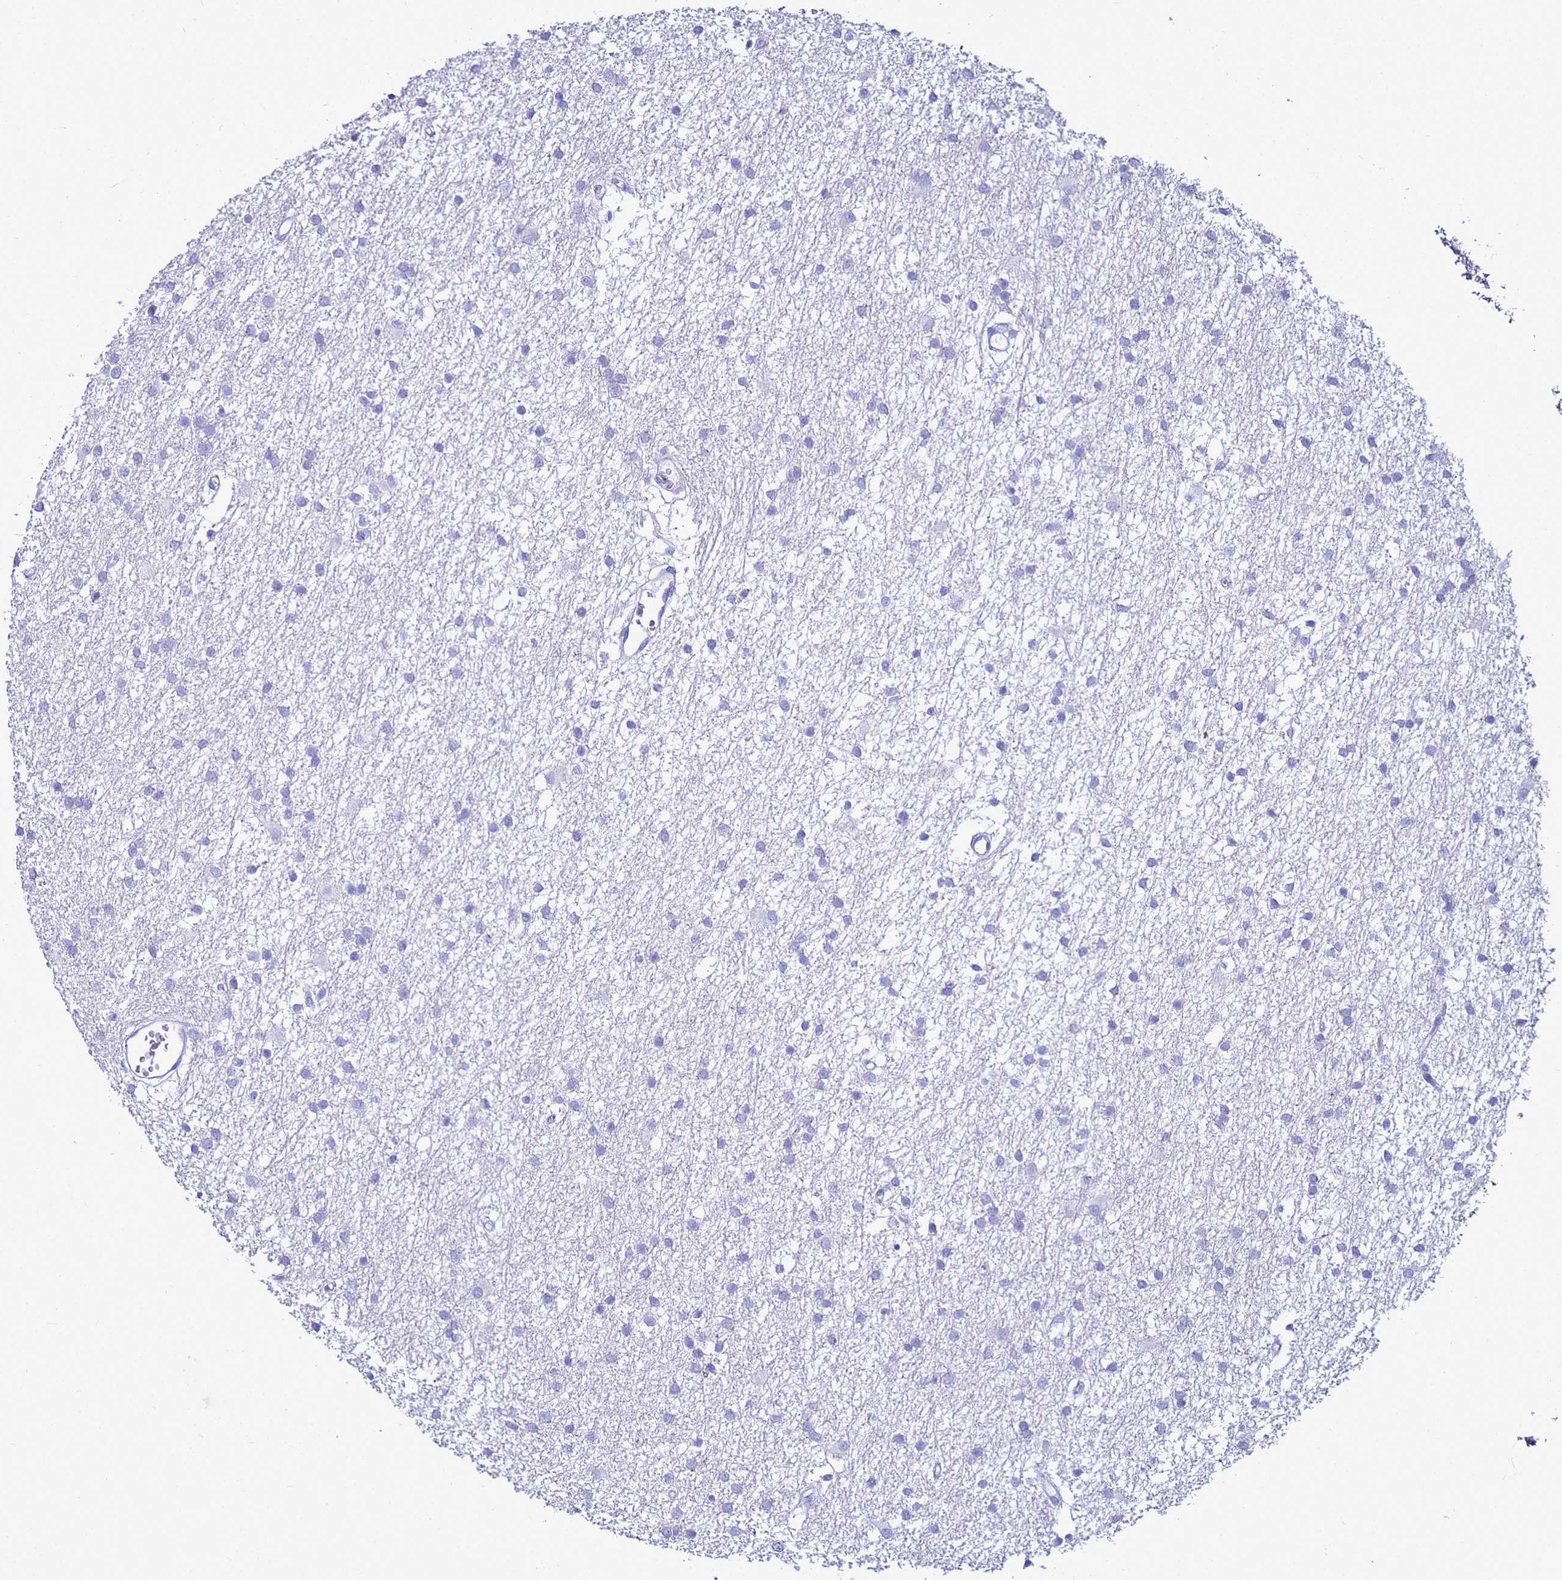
{"staining": {"intensity": "negative", "quantity": "none", "location": "none"}, "tissue": "glioma", "cell_type": "Tumor cells", "image_type": "cancer", "snomed": [{"axis": "morphology", "description": "Glioma, malignant, High grade"}, {"axis": "topography", "description": "Brain"}], "caption": "The photomicrograph shows no staining of tumor cells in glioma.", "gene": "CSTA", "patient": {"sex": "male", "age": 77}}